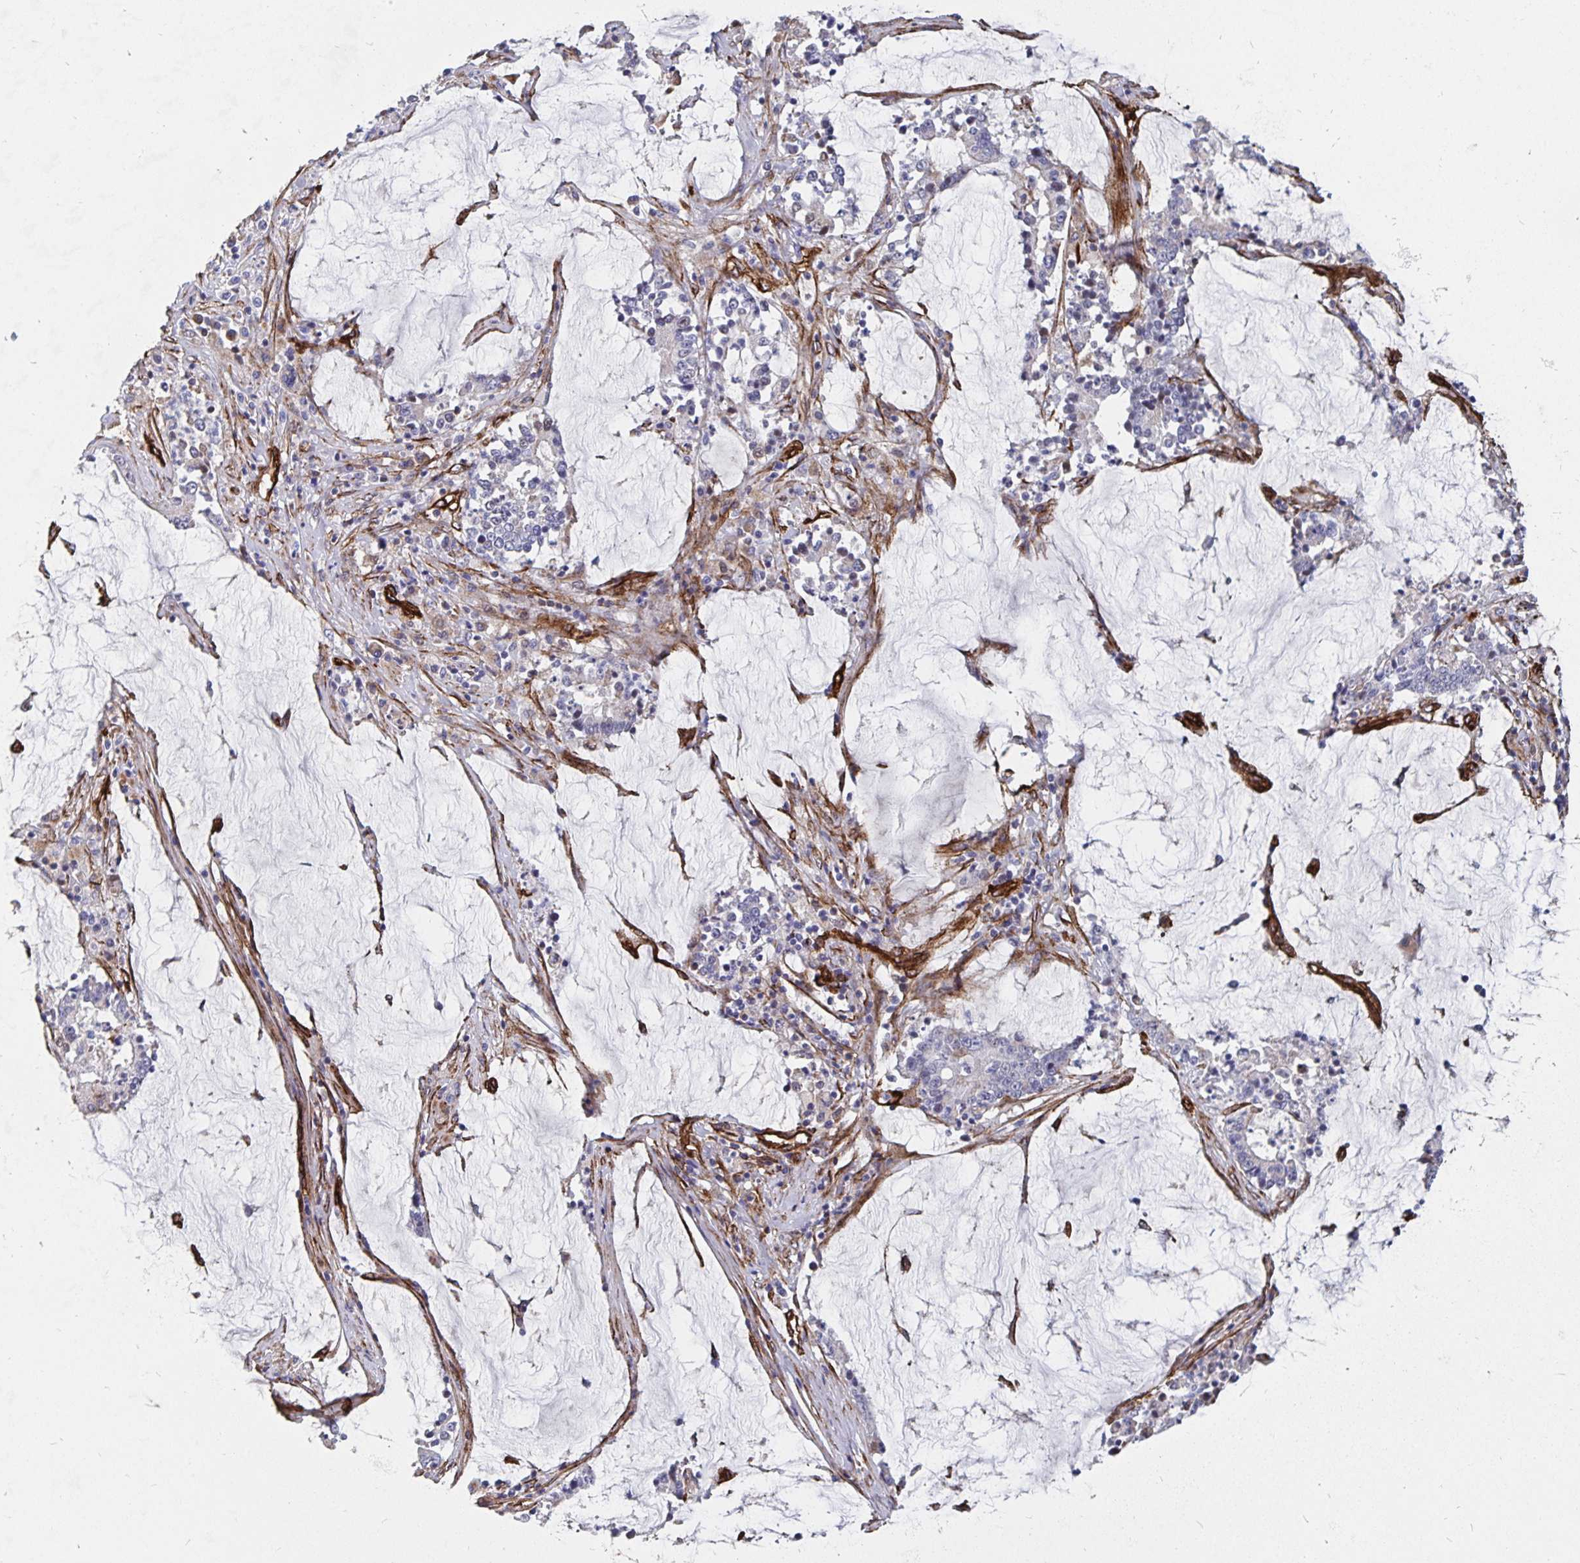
{"staining": {"intensity": "negative", "quantity": "none", "location": "none"}, "tissue": "stomach cancer", "cell_type": "Tumor cells", "image_type": "cancer", "snomed": [{"axis": "morphology", "description": "Adenocarcinoma, NOS"}, {"axis": "topography", "description": "Stomach, upper"}], "caption": "The immunohistochemistry (IHC) photomicrograph has no significant staining in tumor cells of stomach cancer tissue.", "gene": "DCHS2", "patient": {"sex": "male", "age": 68}}